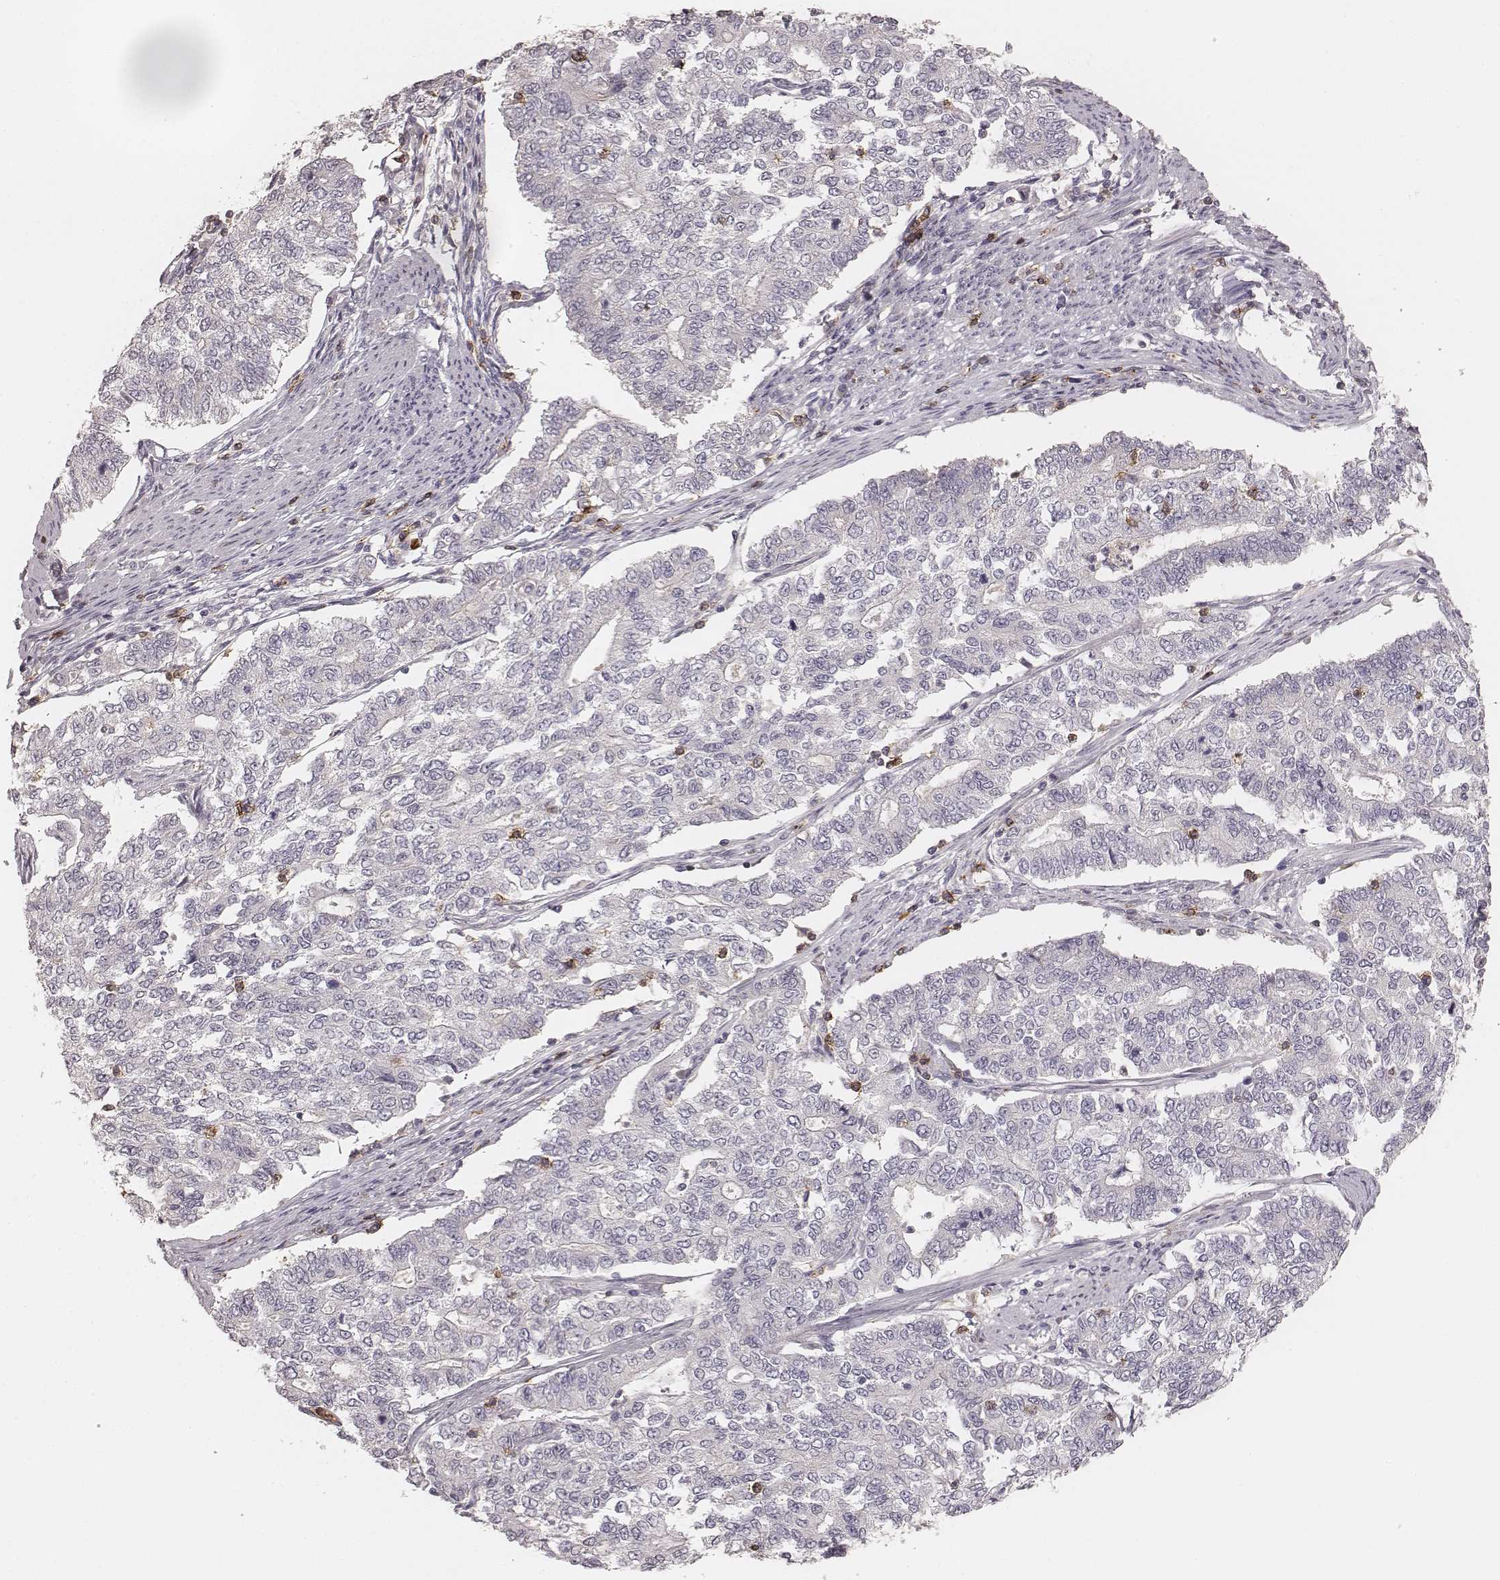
{"staining": {"intensity": "negative", "quantity": "none", "location": "none"}, "tissue": "endometrial cancer", "cell_type": "Tumor cells", "image_type": "cancer", "snomed": [{"axis": "morphology", "description": "Adenocarcinoma, NOS"}, {"axis": "topography", "description": "Uterus"}], "caption": "DAB immunohistochemical staining of human adenocarcinoma (endometrial) shows no significant expression in tumor cells.", "gene": "CD8A", "patient": {"sex": "female", "age": 59}}